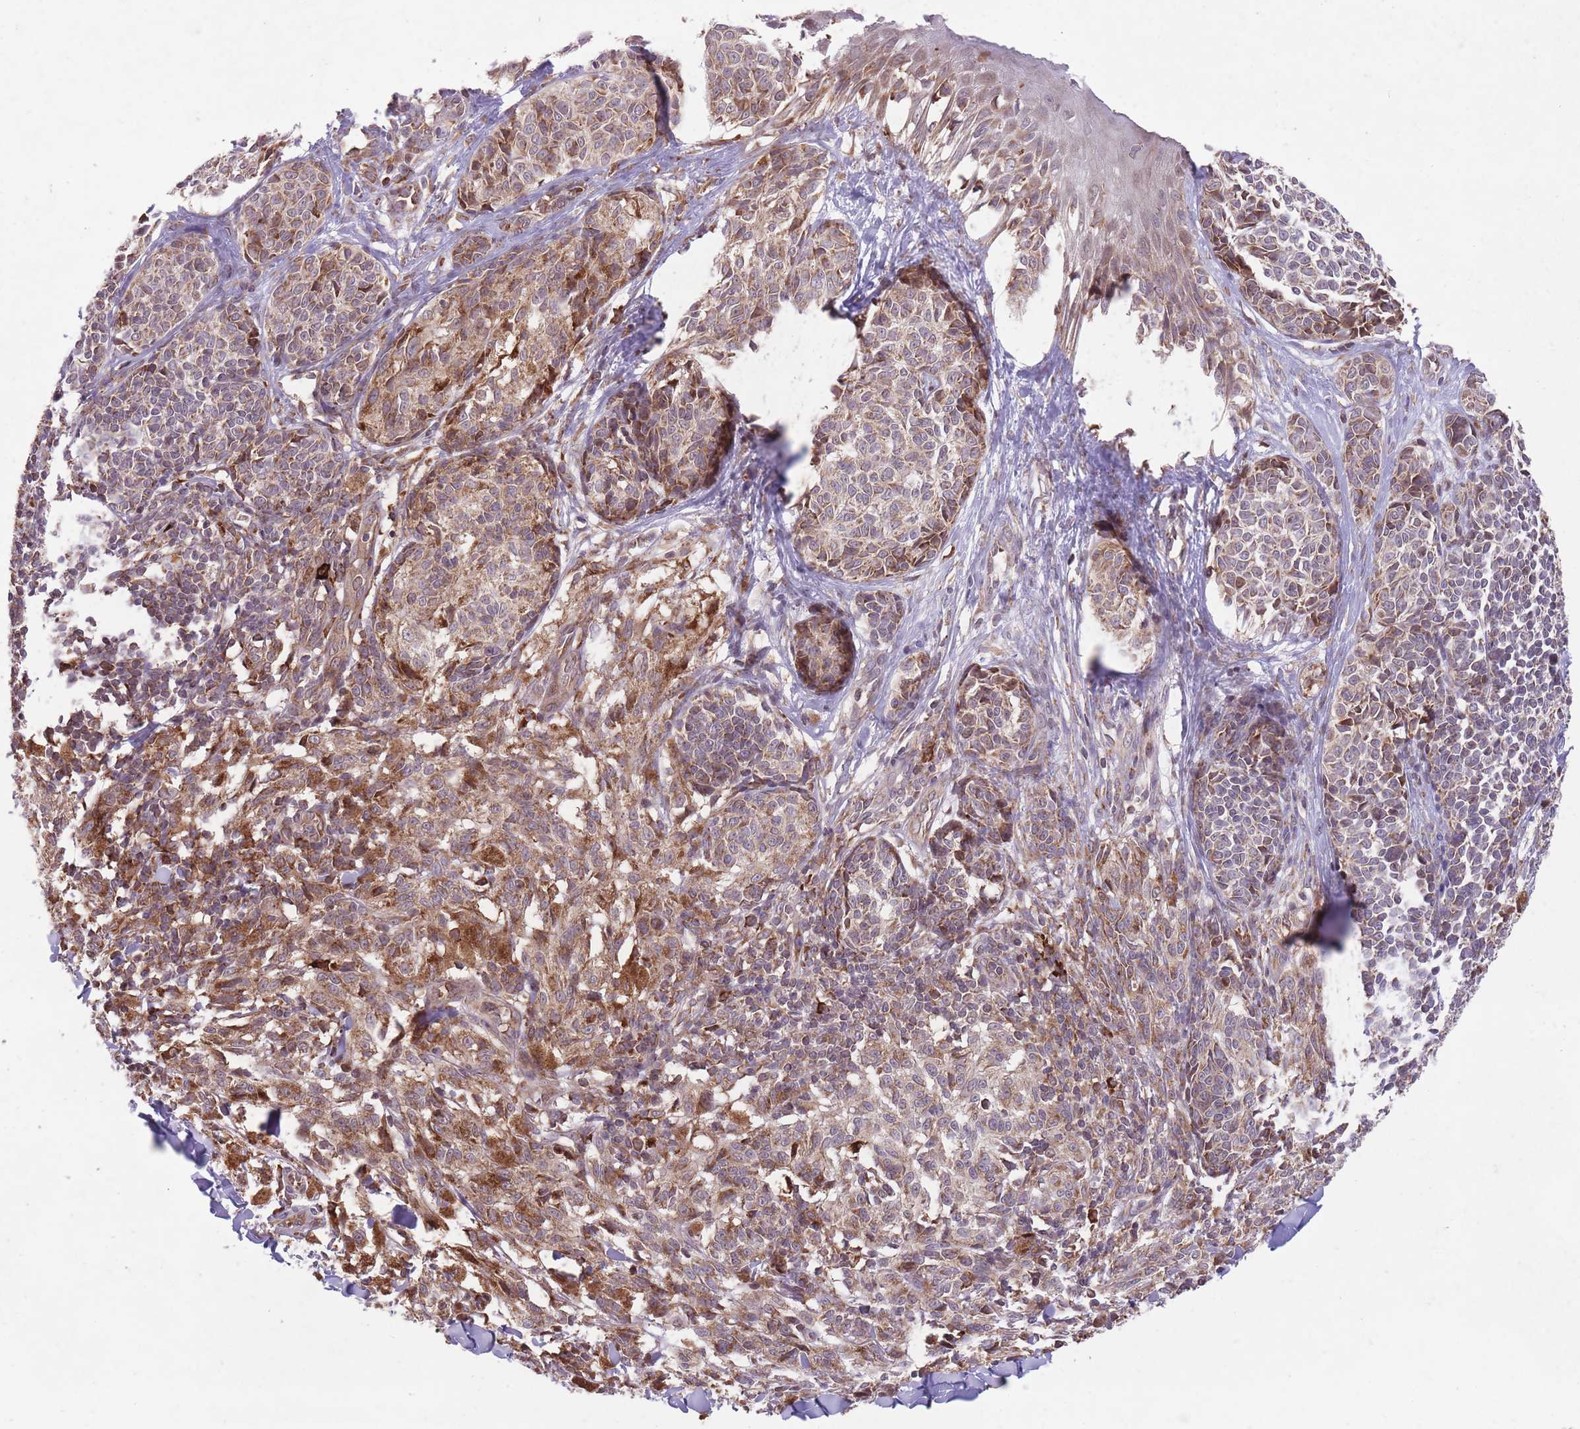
{"staining": {"intensity": "moderate", "quantity": ">75%", "location": "cytoplasmic/membranous"}, "tissue": "melanoma", "cell_type": "Tumor cells", "image_type": "cancer", "snomed": [{"axis": "morphology", "description": "Malignant melanoma, NOS"}, {"axis": "topography", "description": "Skin of upper extremity"}], "caption": "Immunohistochemical staining of melanoma demonstrates medium levels of moderate cytoplasmic/membranous protein staining in approximately >75% of tumor cells.", "gene": "TTLL3", "patient": {"sex": "male", "age": 40}}